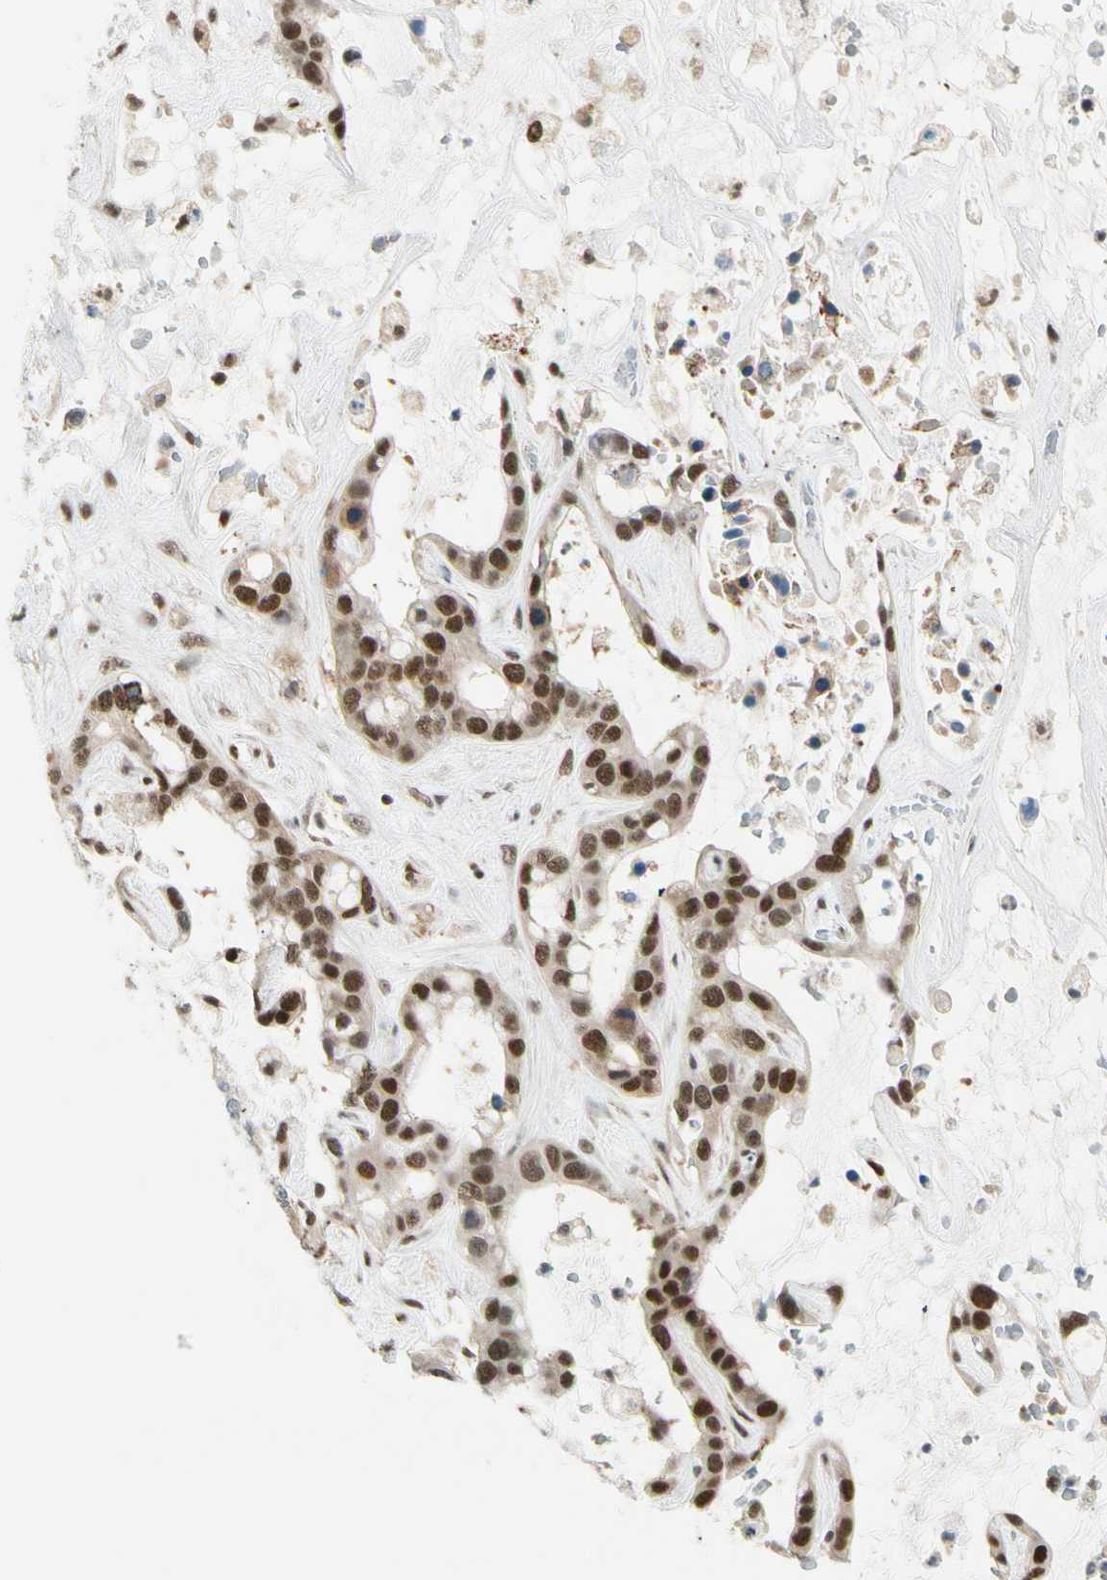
{"staining": {"intensity": "strong", "quantity": ">75%", "location": "nuclear"}, "tissue": "liver cancer", "cell_type": "Tumor cells", "image_type": "cancer", "snomed": [{"axis": "morphology", "description": "Cholangiocarcinoma"}, {"axis": "topography", "description": "Liver"}], "caption": "DAB (3,3'-diaminobenzidine) immunohistochemical staining of human liver cancer (cholangiocarcinoma) exhibits strong nuclear protein expression in about >75% of tumor cells.", "gene": "DAXX", "patient": {"sex": "female", "age": 65}}